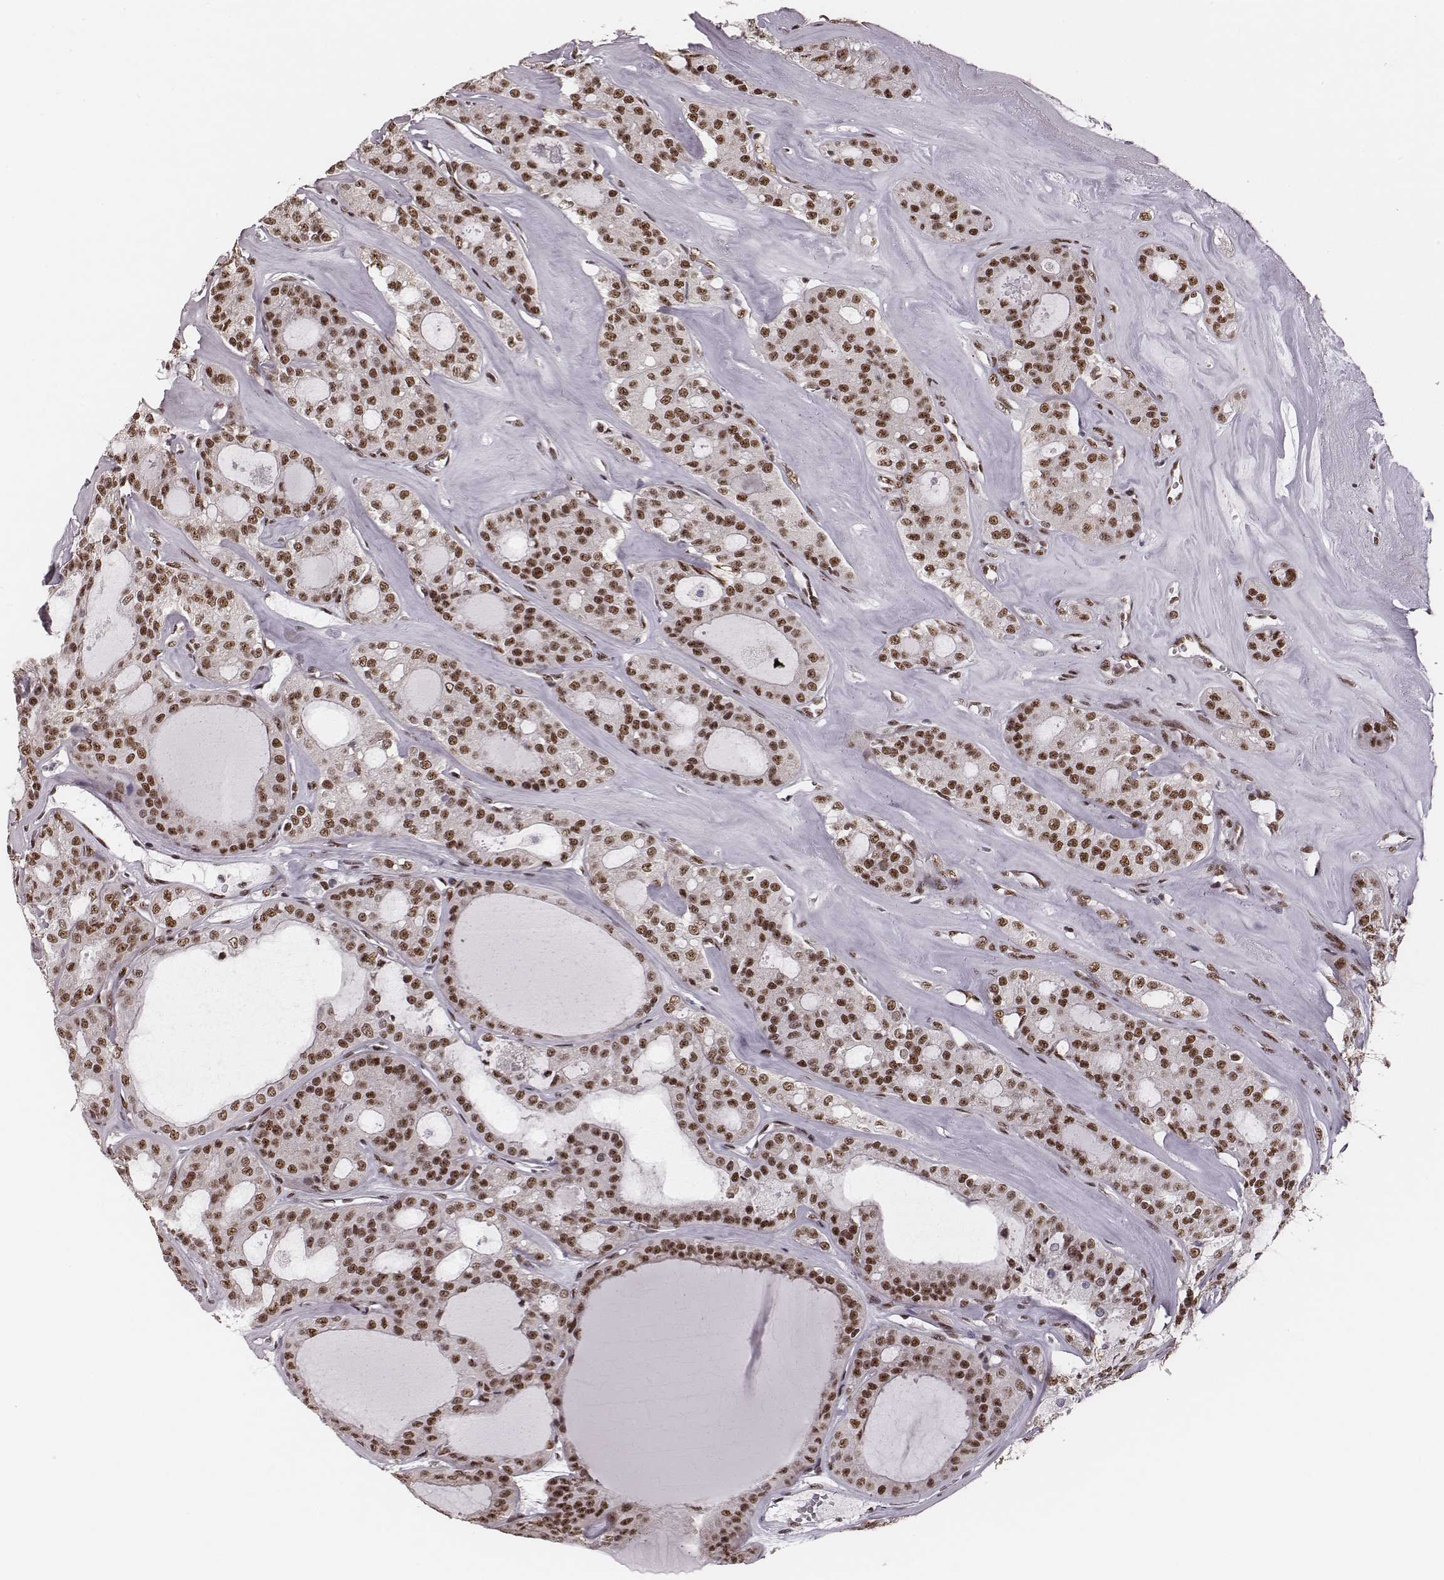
{"staining": {"intensity": "moderate", "quantity": ">75%", "location": "nuclear"}, "tissue": "thyroid cancer", "cell_type": "Tumor cells", "image_type": "cancer", "snomed": [{"axis": "morphology", "description": "Follicular adenoma carcinoma, NOS"}, {"axis": "topography", "description": "Thyroid gland"}], "caption": "Follicular adenoma carcinoma (thyroid) stained with a protein marker exhibits moderate staining in tumor cells.", "gene": "LUC7L", "patient": {"sex": "male", "age": 75}}